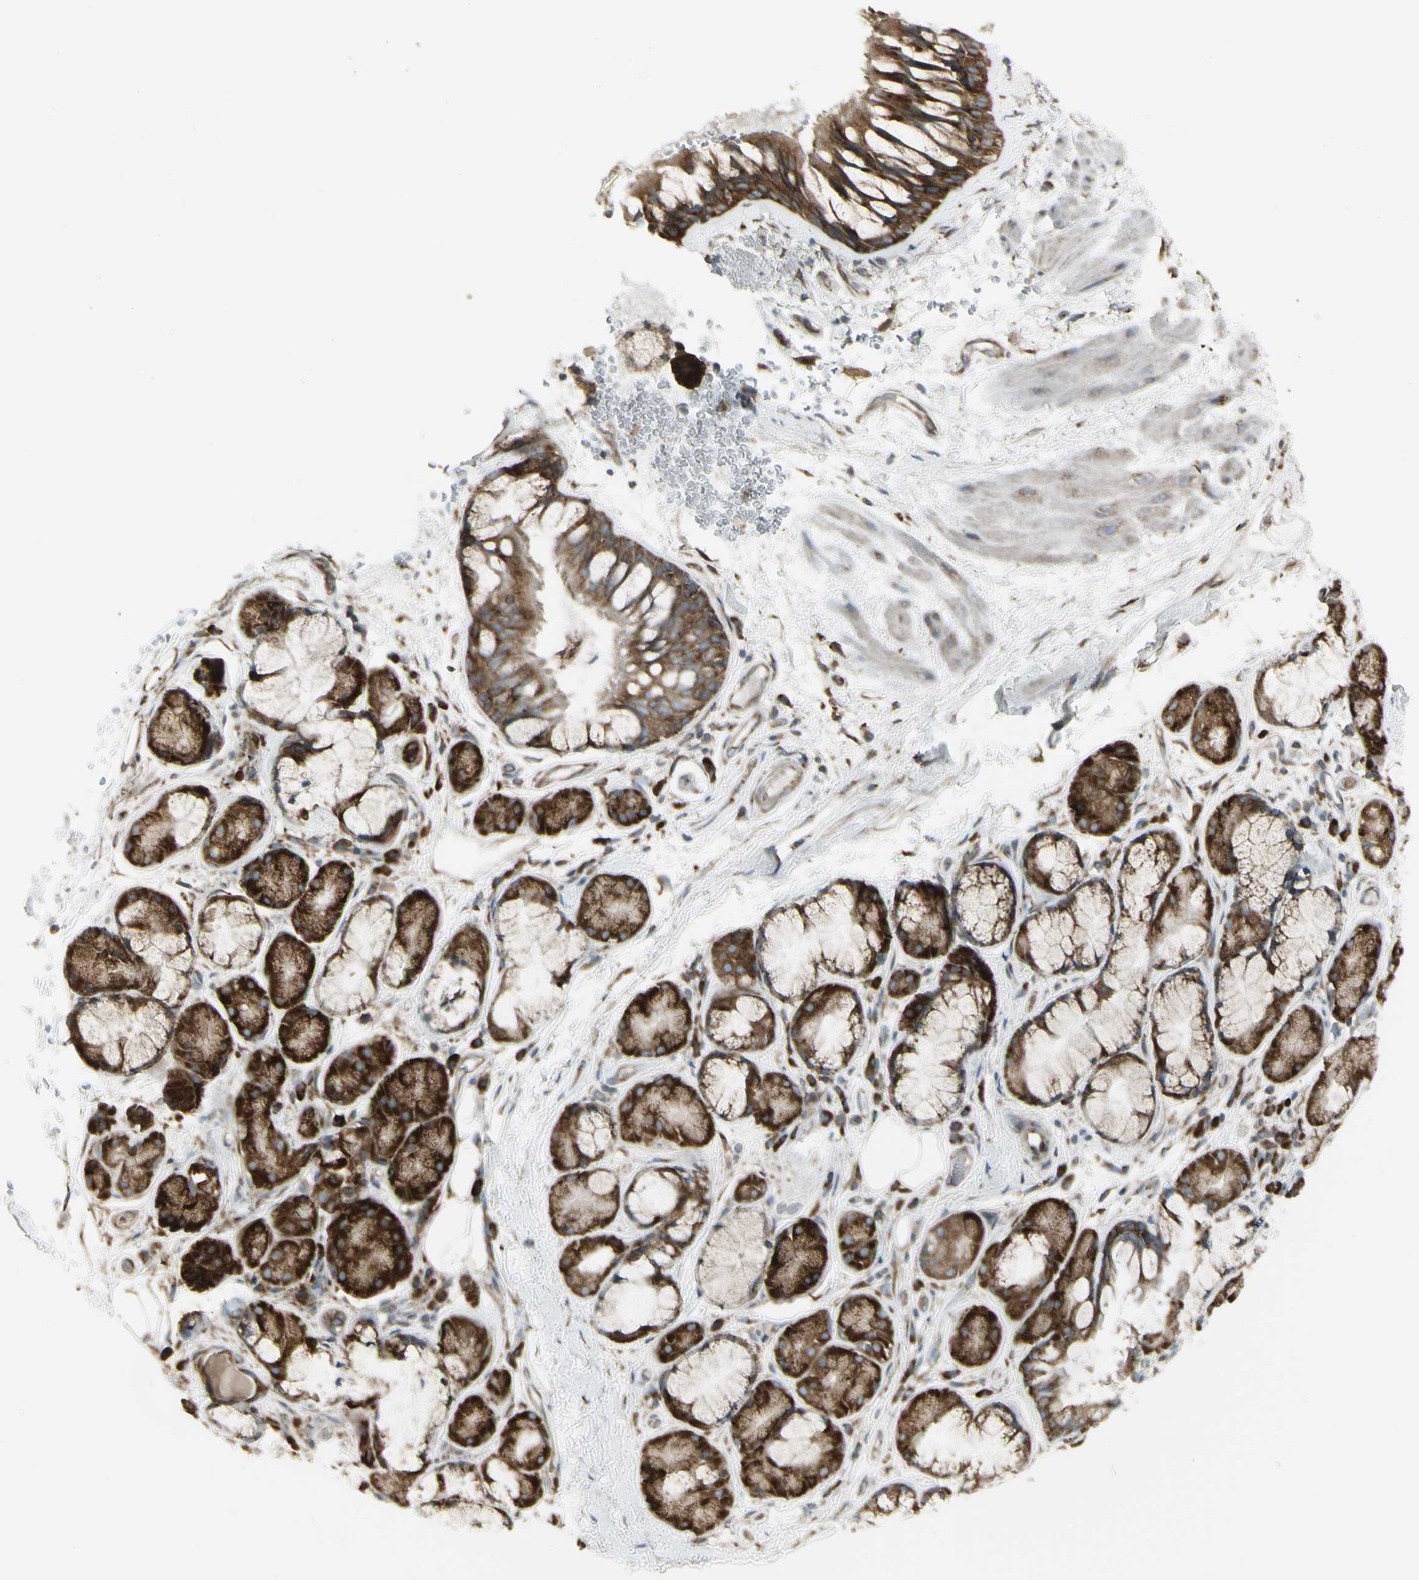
{"staining": {"intensity": "moderate", "quantity": ">75%", "location": "cytoplasmic/membranous"}, "tissue": "bronchus", "cell_type": "Respiratory epithelial cells", "image_type": "normal", "snomed": [{"axis": "morphology", "description": "Normal tissue, NOS"}, {"axis": "topography", "description": "Bronchus"}], "caption": "There is medium levels of moderate cytoplasmic/membranous staining in respiratory epithelial cells of normal bronchus, as demonstrated by immunohistochemical staining (brown color).", "gene": "FKBP3", "patient": {"sex": "male", "age": 66}}